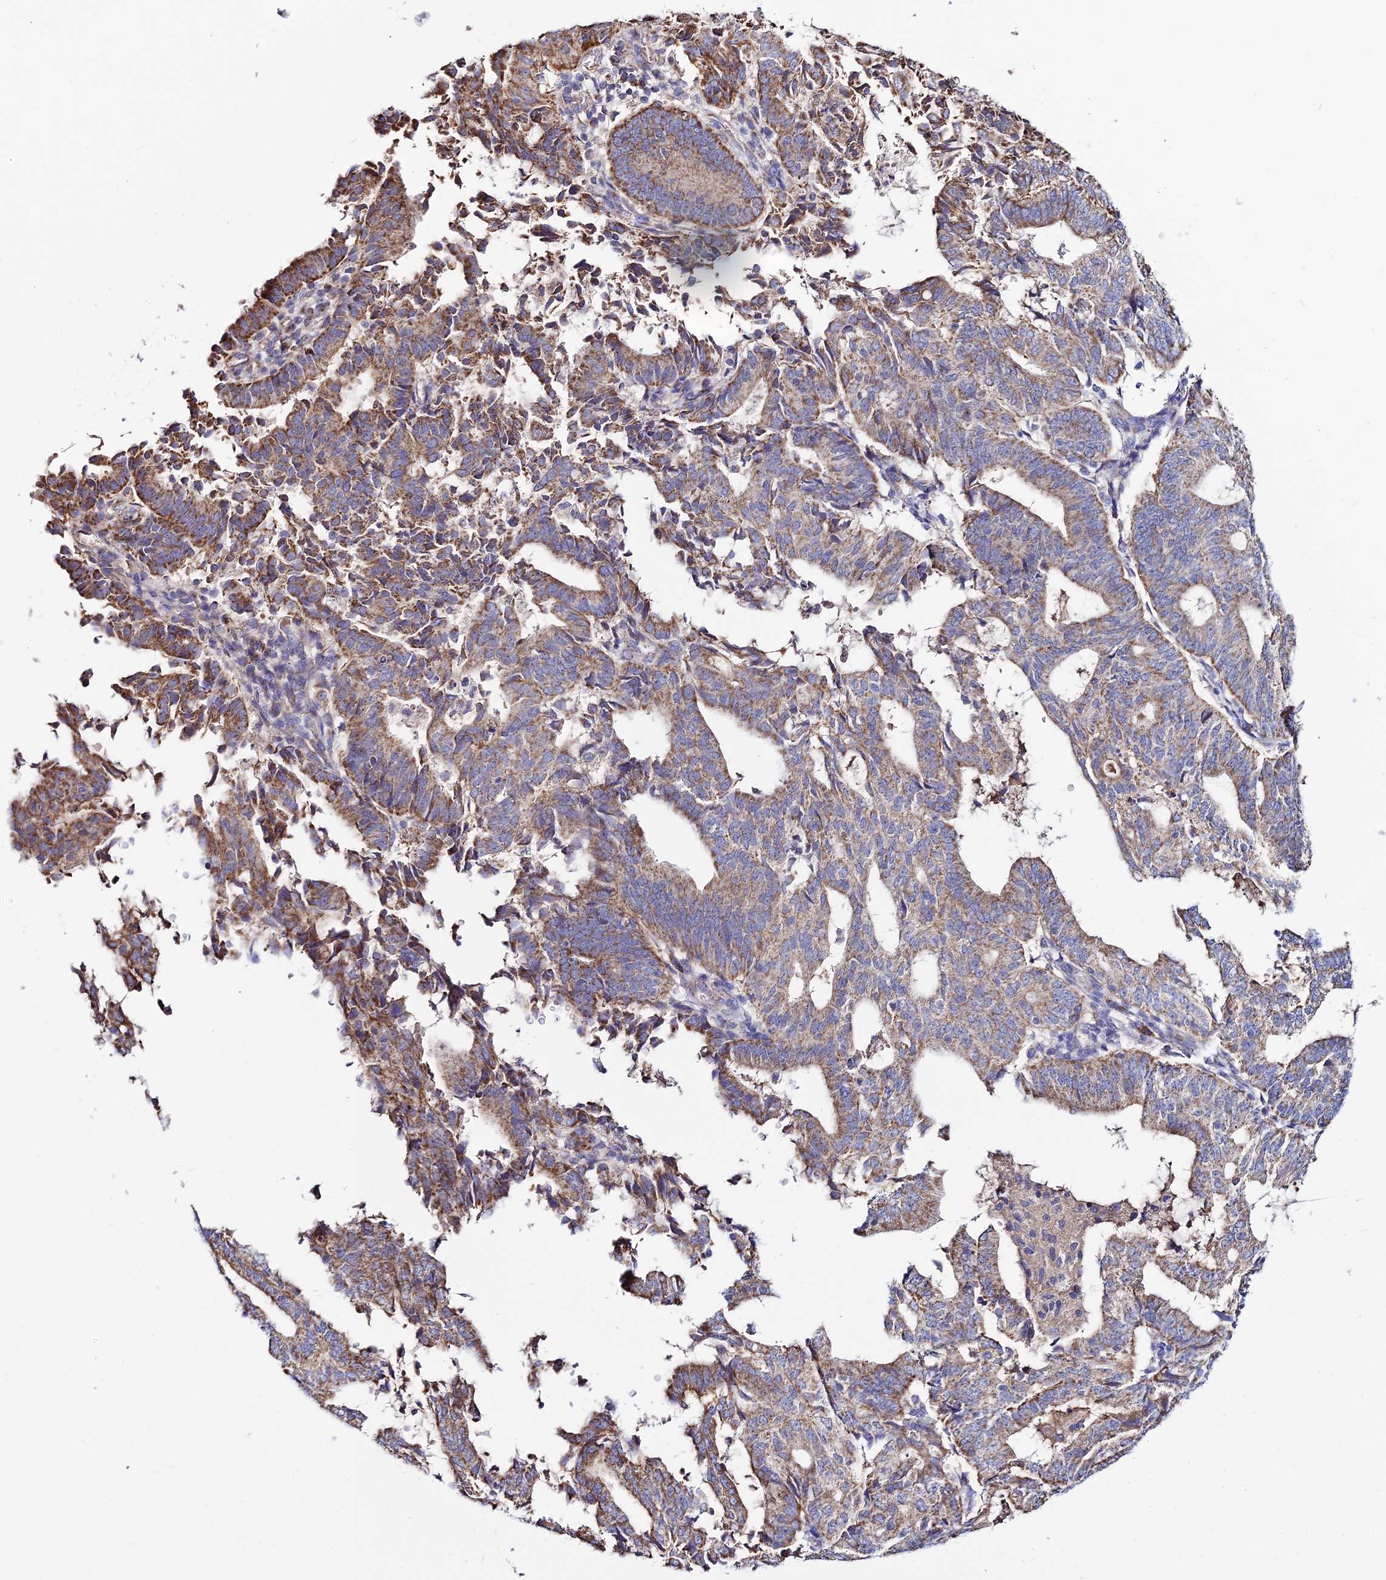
{"staining": {"intensity": "moderate", "quantity": "25%-75%", "location": "cytoplasmic/membranous"}, "tissue": "endometrial cancer", "cell_type": "Tumor cells", "image_type": "cancer", "snomed": [{"axis": "morphology", "description": "Adenocarcinoma, NOS"}, {"axis": "topography", "description": "Endometrium"}], "caption": "Immunohistochemical staining of endometrial cancer reveals medium levels of moderate cytoplasmic/membranous protein expression in about 25%-75% of tumor cells. The protein of interest is stained brown, and the nuclei are stained in blue (DAB IHC with brightfield microscopy, high magnification).", "gene": "TYW5", "patient": {"sex": "female", "age": 70}}